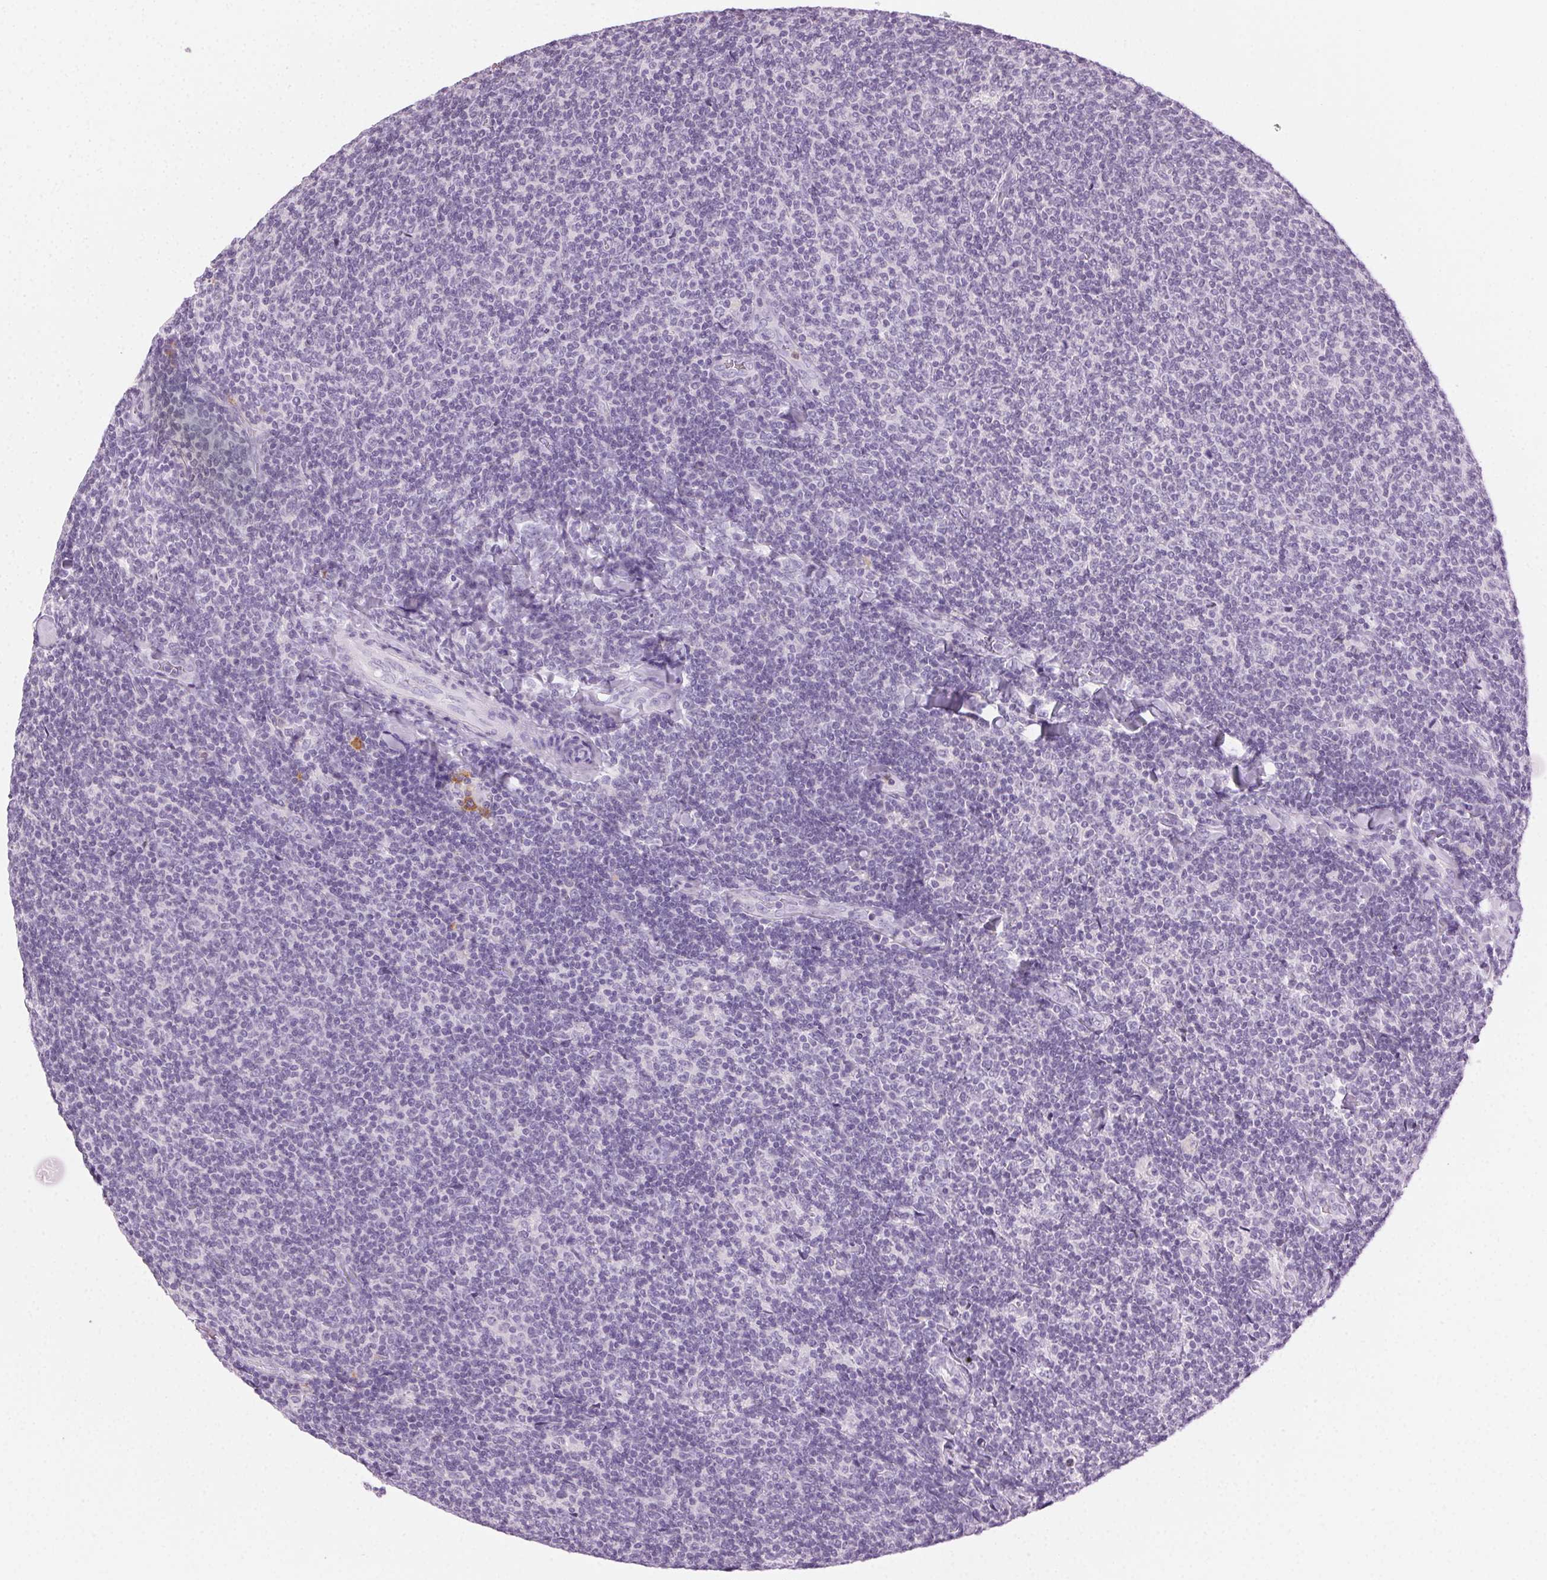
{"staining": {"intensity": "negative", "quantity": "none", "location": "none"}, "tissue": "lymphoma", "cell_type": "Tumor cells", "image_type": "cancer", "snomed": [{"axis": "morphology", "description": "Malignant lymphoma, non-Hodgkin's type, Low grade"}, {"axis": "topography", "description": "Lymph node"}], "caption": "Tumor cells show no significant staining in malignant lymphoma, non-Hodgkin's type (low-grade).", "gene": "MPO", "patient": {"sex": "male", "age": 52}}